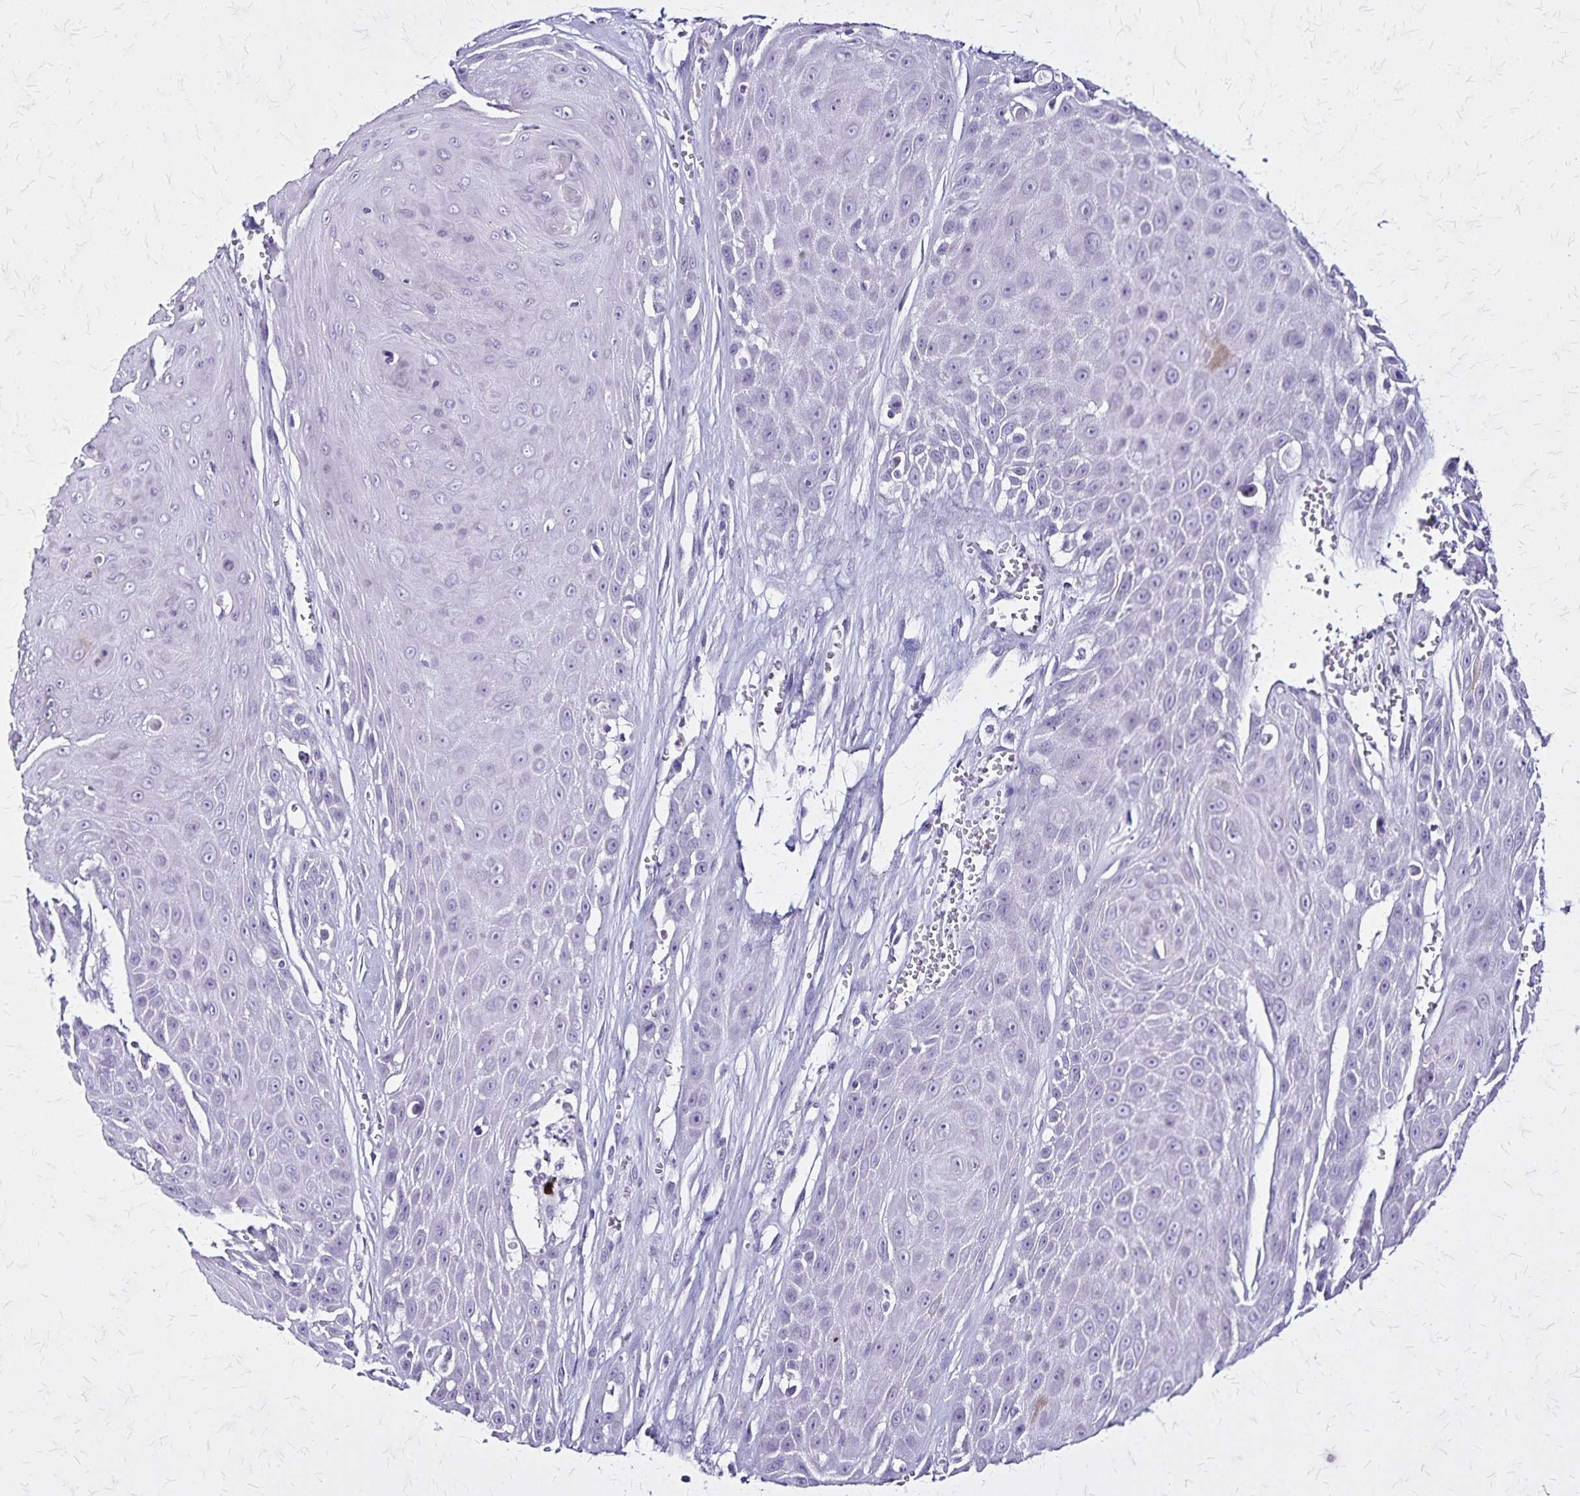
{"staining": {"intensity": "negative", "quantity": "none", "location": "none"}, "tissue": "head and neck cancer", "cell_type": "Tumor cells", "image_type": "cancer", "snomed": [{"axis": "morphology", "description": "Squamous cell carcinoma, NOS"}, {"axis": "topography", "description": "Oral tissue"}, {"axis": "topography", "description": "Head-Neck"}], "caption": "DAB immunohistochemical staining of head and neck cancer (squamous cell carcinoma) reveals no significant expression in tumor cells.", "gene": "KRT2", "patient": {"sex": "male", "age": 81}}